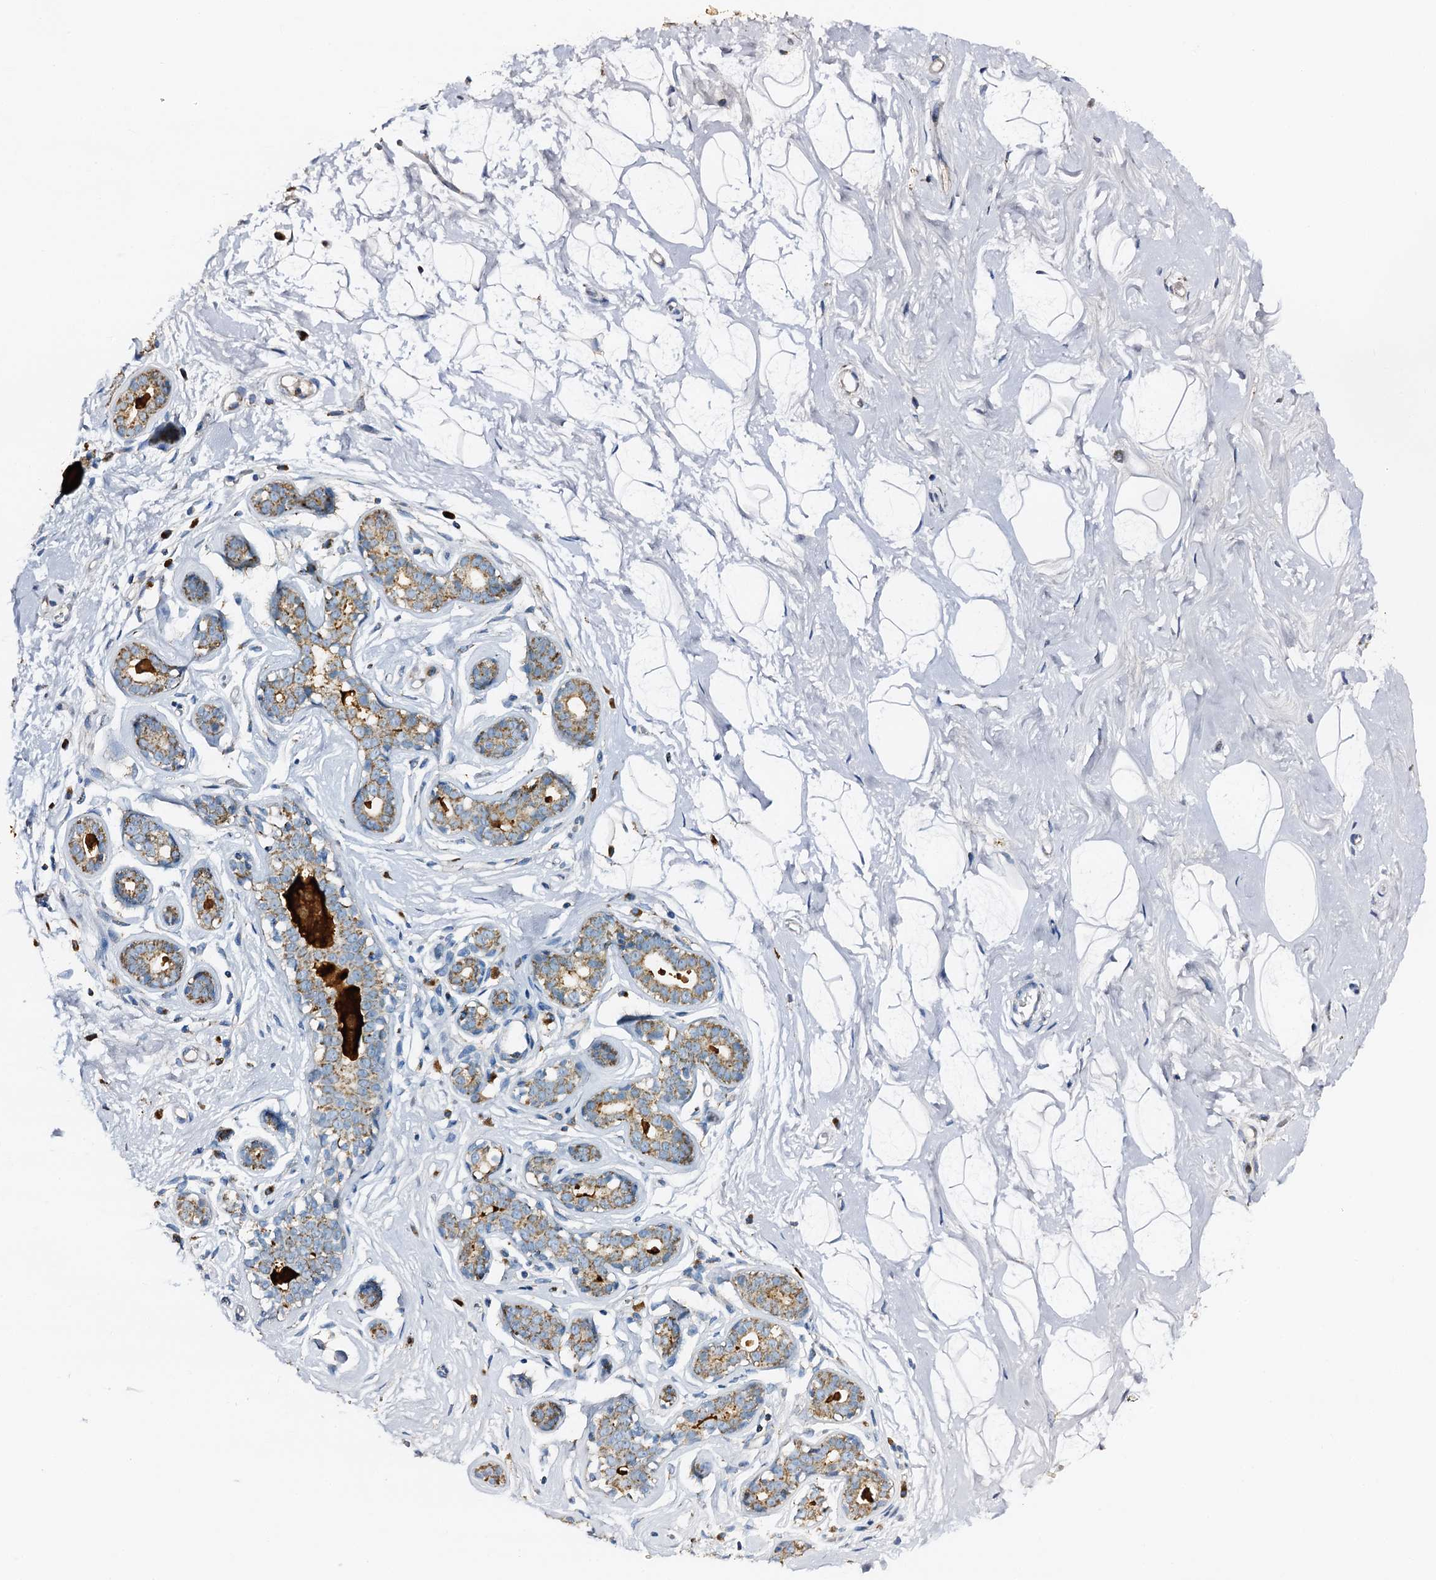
{"staining": {"intensity": "negative", "quantity": "none", "location": "none"}, "tissue": "breast", "cell_type": "Adipocytes", "image_type": "normal", "snomed": [{"axis": "morphology", "description": "Normal tissue, NOS"}, {"axis": "morphology", "description": "Adenoma, NOS"}, {"axis": "topography", "description": "Breast"}], "caption": "This is an immunohistochemistry (IHC) micrograph of unremarkable breast. There is no expression in adipocytes.", "gene": "POC1A", "patient": {"sex": "female", "age": 23}}